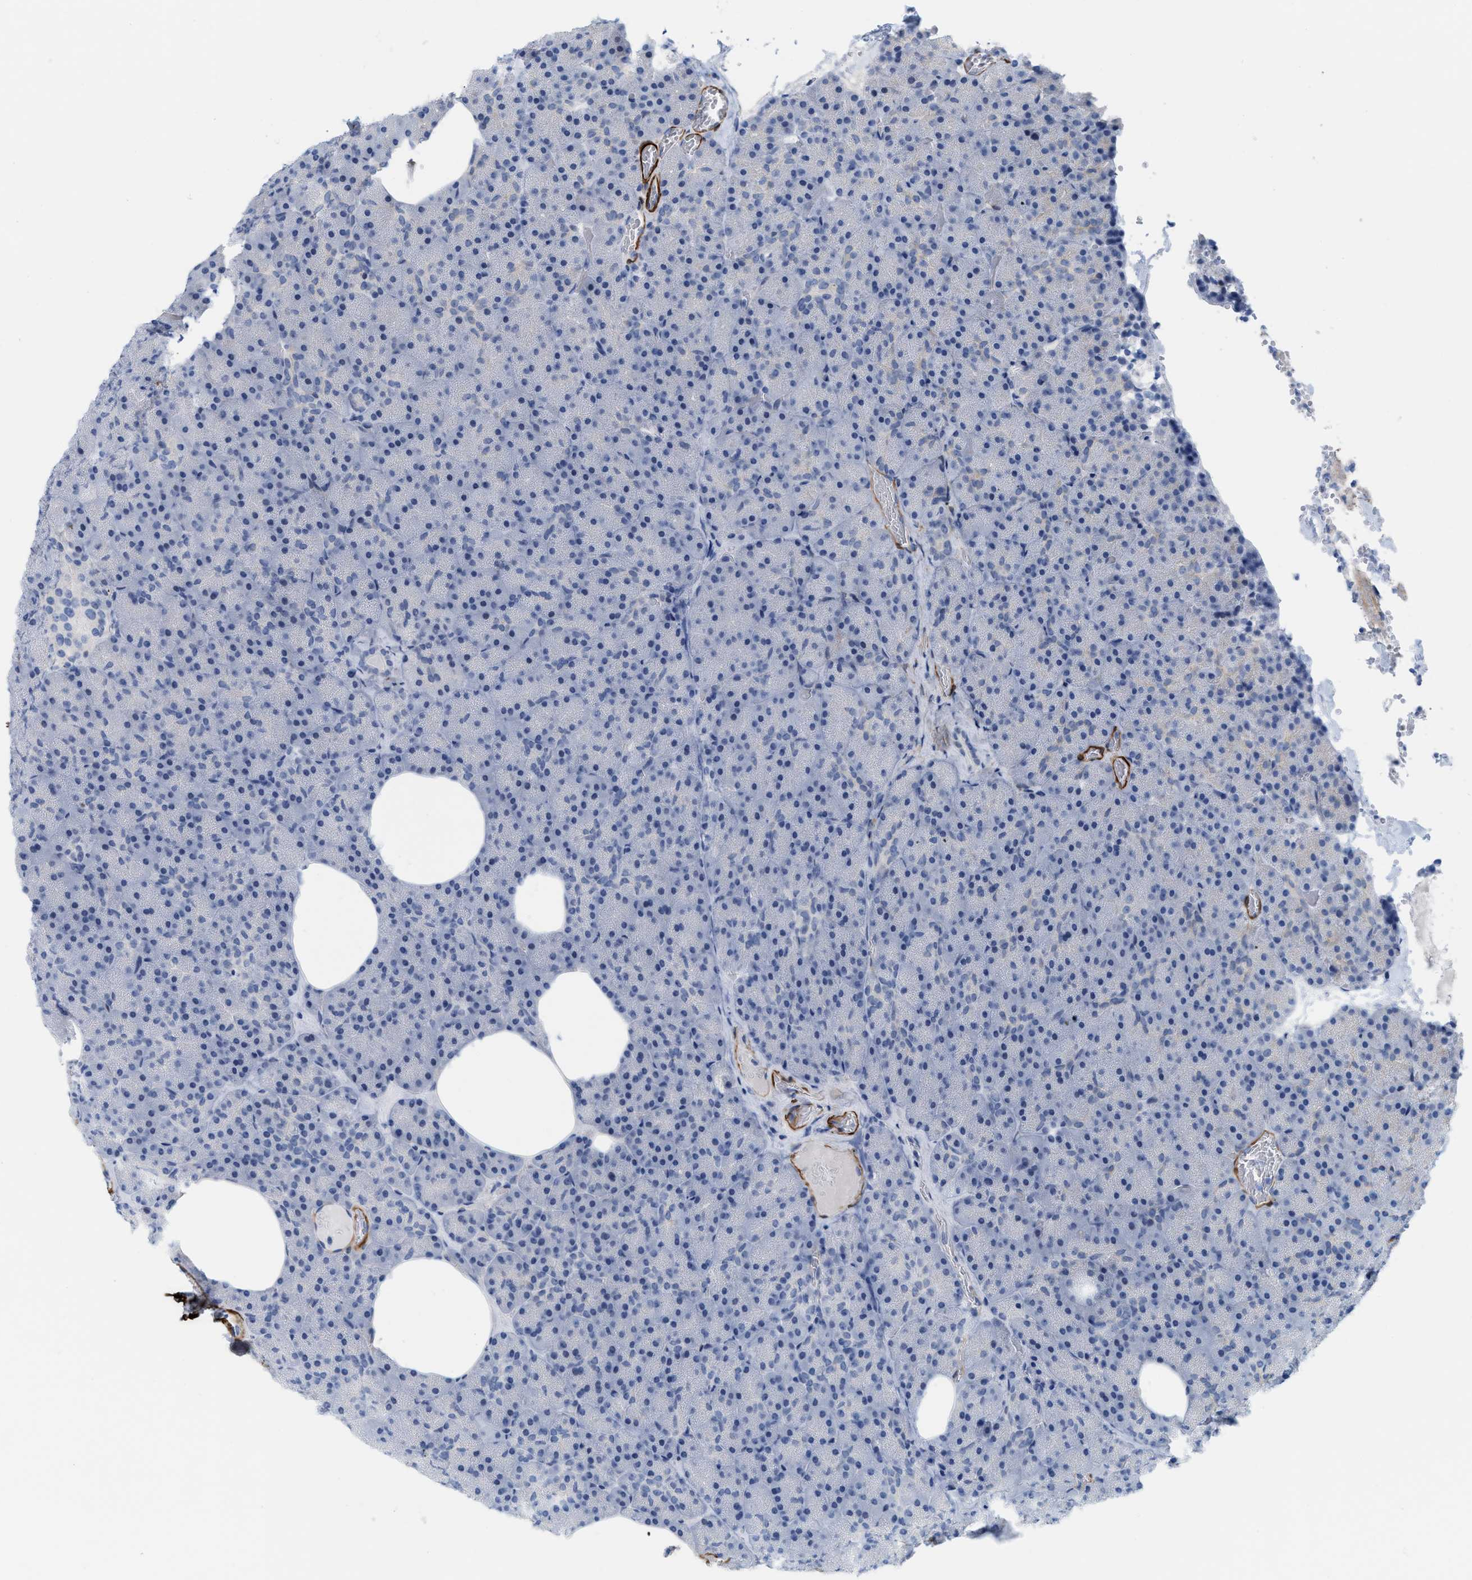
{"staining": {"intensity": "negative", "quantity": "none", "location": "none"}, "tissue": "pancreas", "cell_type": "Exocrine glandular cells", "image_type": "normal", "snomed": [{"axis": "morphology", "description": "Normal tissue, NOS"}, {"axis": "morphology", "description": "Carcinoid, malignant, NOS"}, {"axis": "topography", "description": "Pancreas"}], "caption": "IHC photomicrograph of benign pancreas: pancreas stained with DAB shows no significant protein positivity in exocrine glandular cells.", "gene": "TAGLN", "patient": {"sex": "female", "age": 35}}